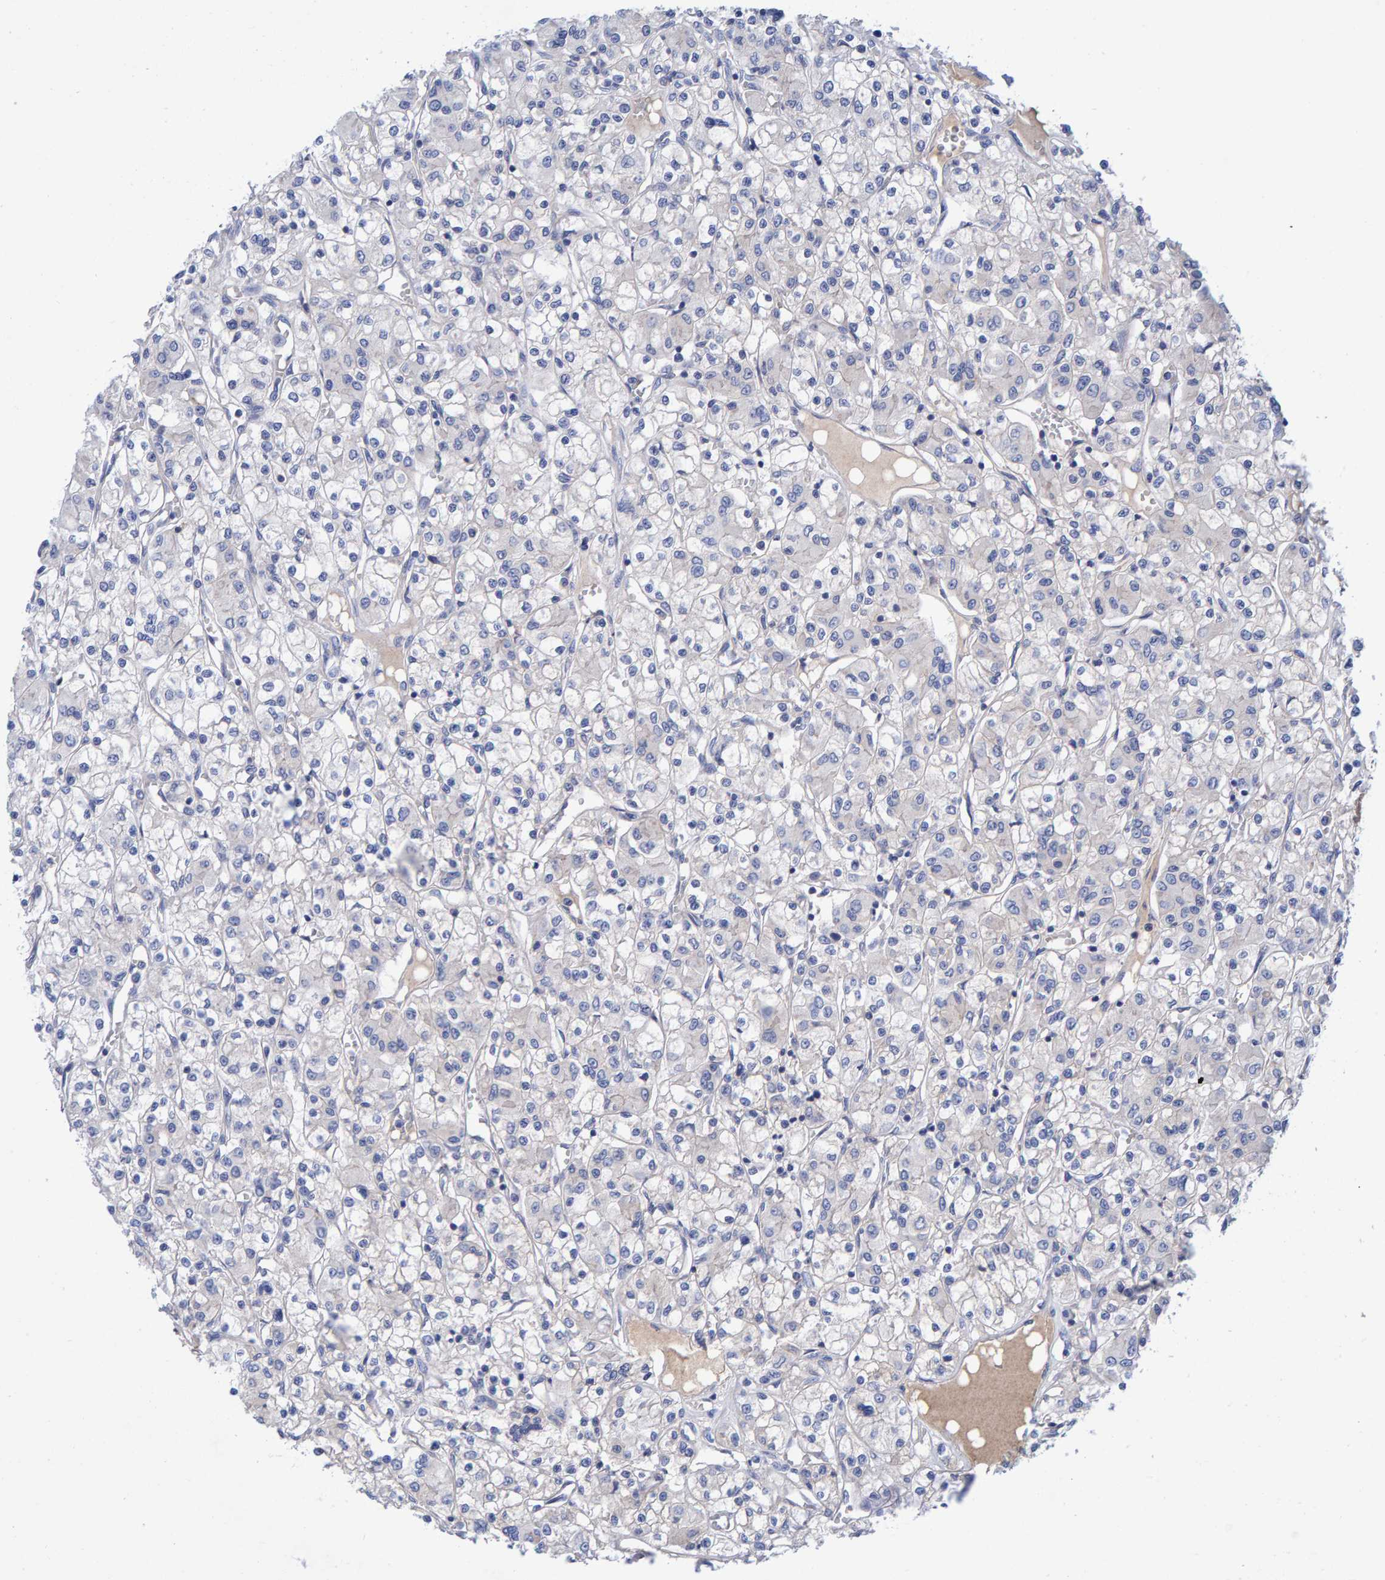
{"staining": {"intensity": "negative", "quantity": "none", "location": "none"}, "tissue": "renal cancer", "cell_type": "Tumor cells", "image_type": "cancer", "snomed": [{"axis": "morphology", "description": "Adenocarcinoma, NOS"}, {"axis": "topography", "description": "Kidney"}], "caption": "This is an immunohistochemistry (IHC) photomicrograph of human renal cancer (adenocarcinoma). There is no expression in tumor cells.", "gene": "EFR3A", "patient": {"sex": "female", "age": 59}}